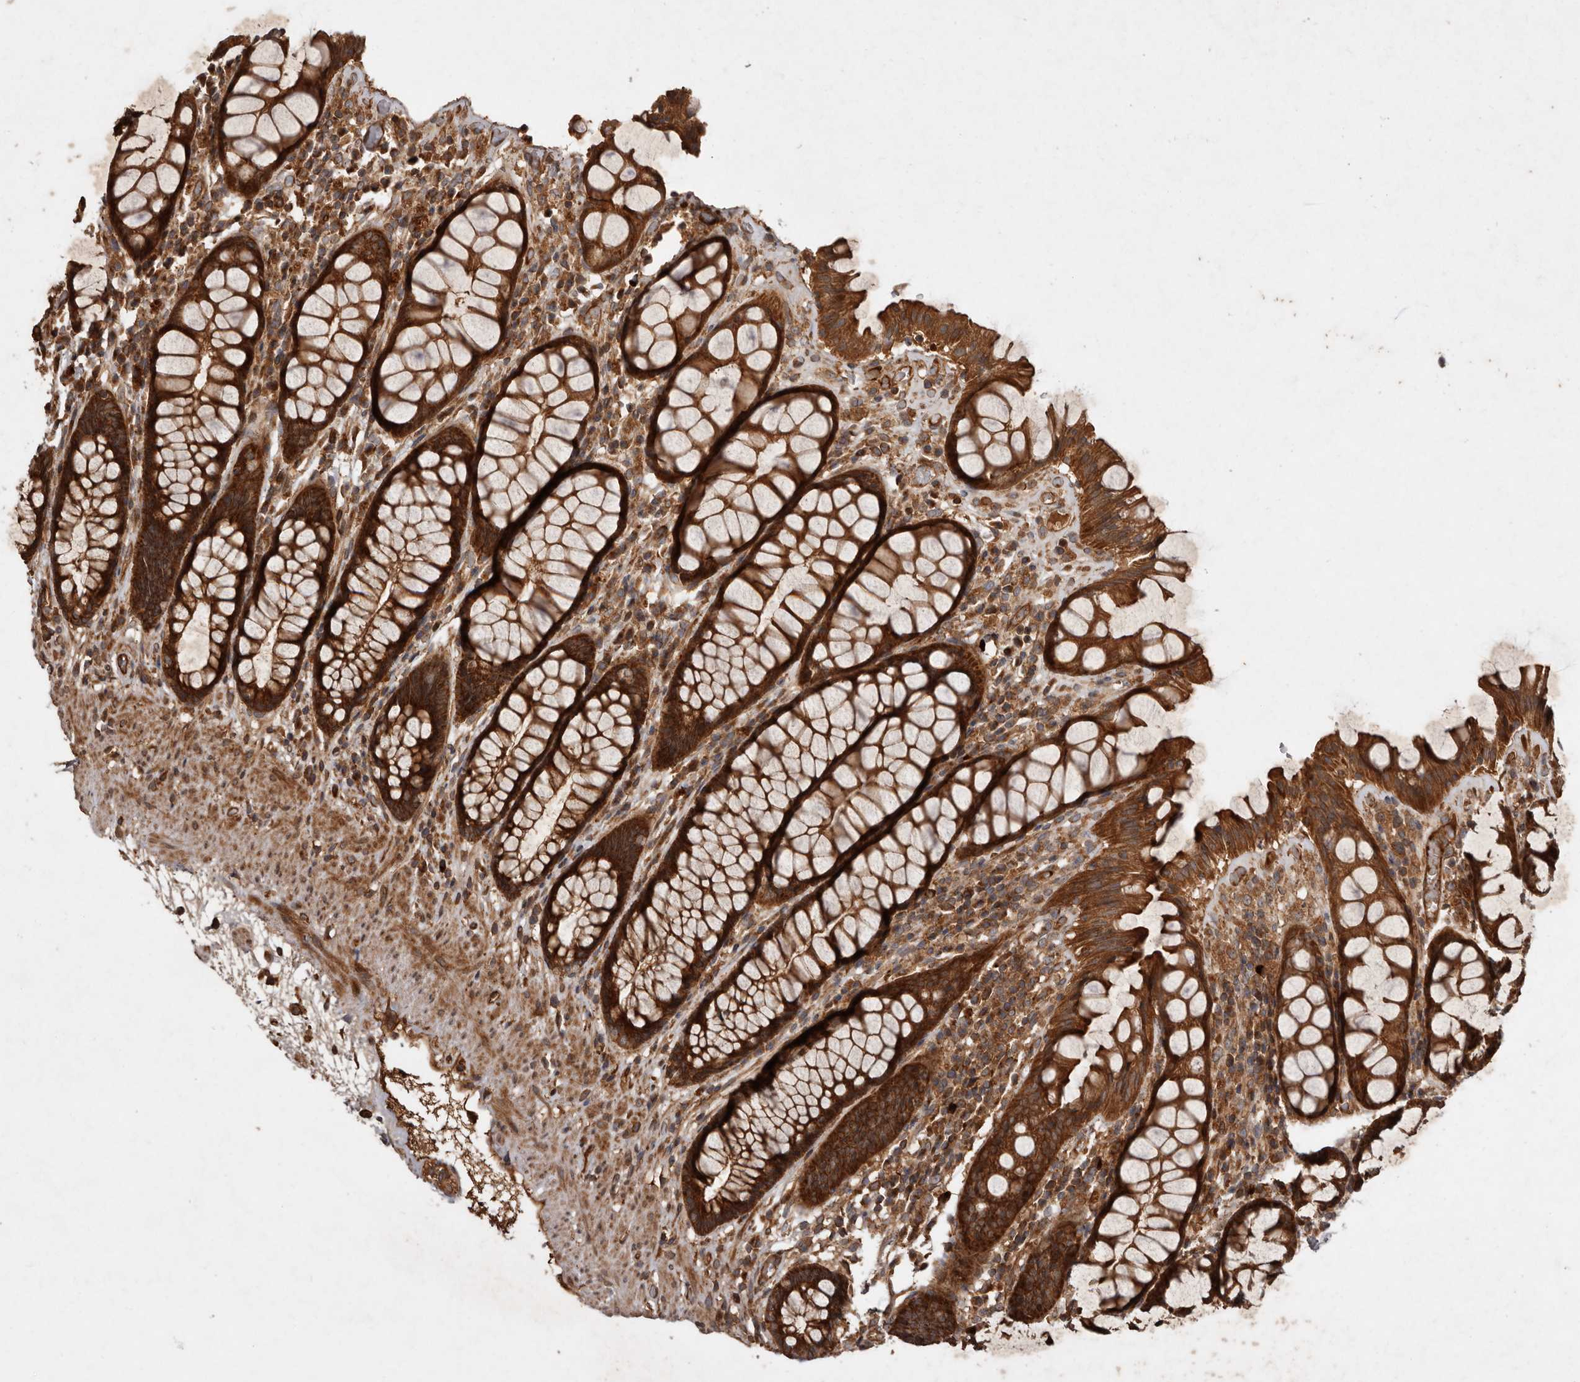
{"staining": {"intensity": "strong", "quantity": ">75%", "location": "cytoplasmic/membranous"}, "tissue": "rectum", "cell_type": "Glandular cells", "image_type": "normal", "snomed": [{"axis": "morphology", "description": "Normal tissue, NOS"}, {"axis": "topography", "description": "Rectum"}], "caption": "Immunohistochemistry (DAB) staining of normal human rectum shows strong cytoplasmic/membranous protein expression in about >75% of glandular cells.", "gene": "STK36", "patient": {"sex": "male", "age": 64}}